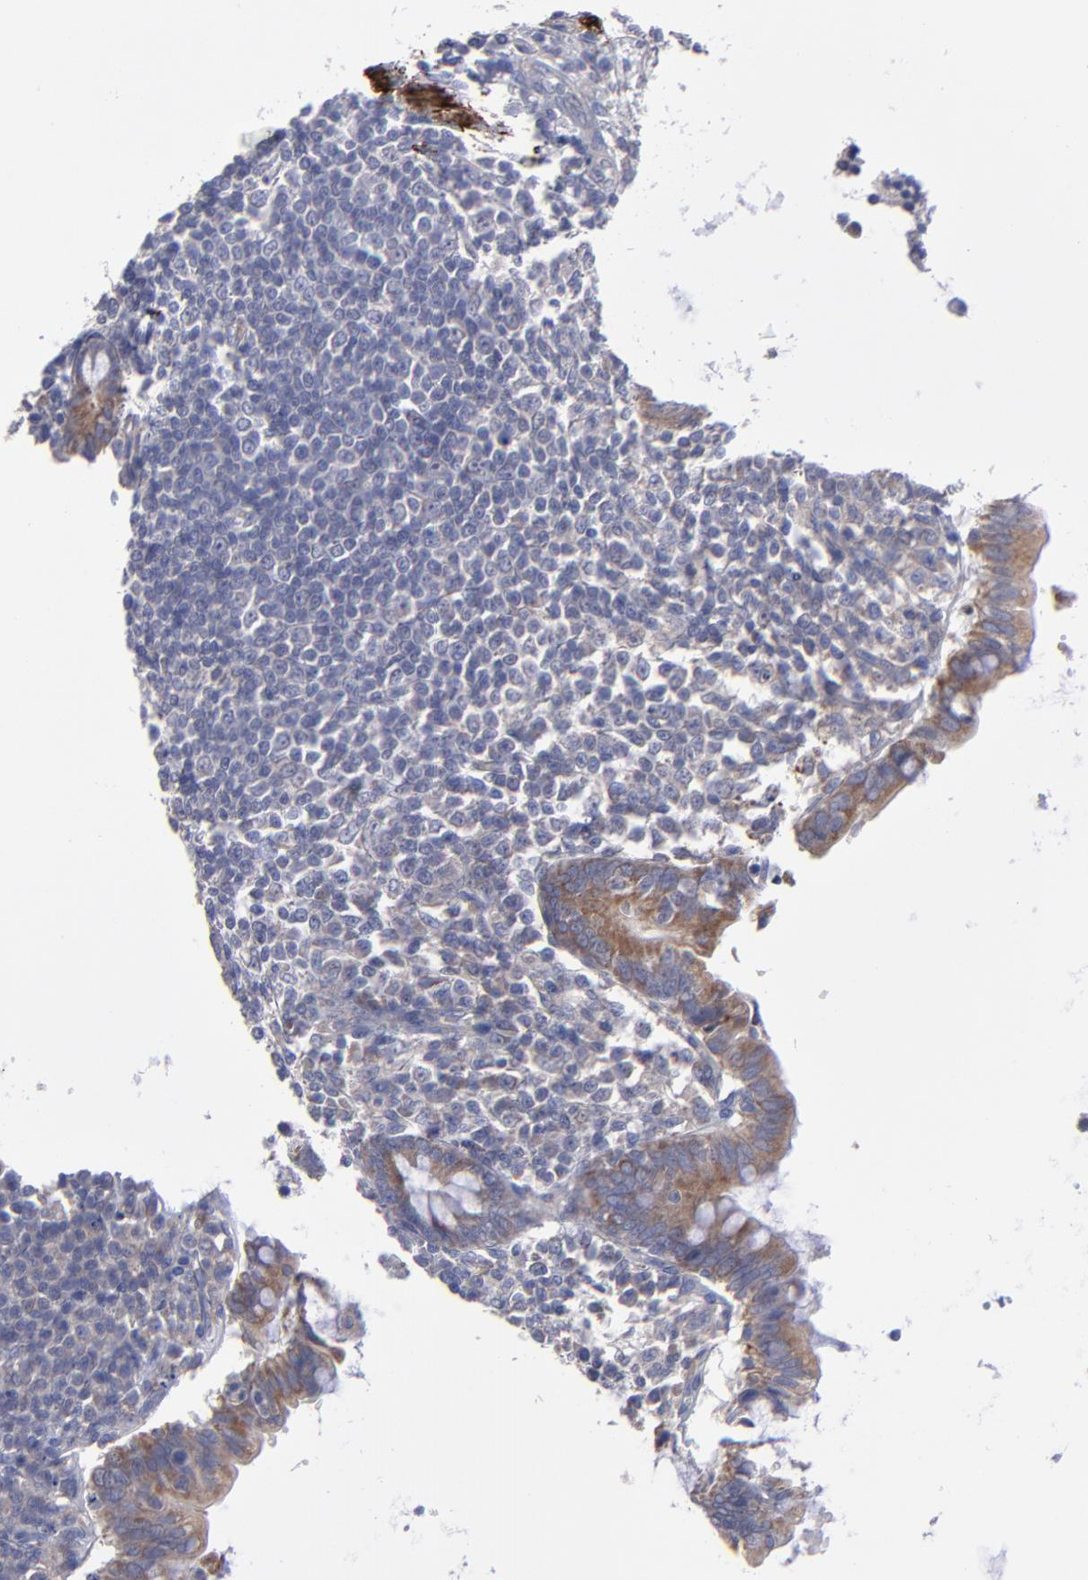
{"staining": {"intensity": "moderate", "quantity": ">75%", "location": "cytoplasmic/membranous"}, "tissue": "appendix", "cell_type": "Glandular cells", "image_type": "normal", "snomed": [{"axis": "morphology", "description": "Normal tissue, NOS"}, {"axis": "topography", "description": "Appendix"}], "caption": "Moderate cytoplasmic/membranous expression is appreciated in about >75% of glandular cells in benign appendix.", "gene": "SLMAP", "patient": {"sex": "female", "age": 66}}